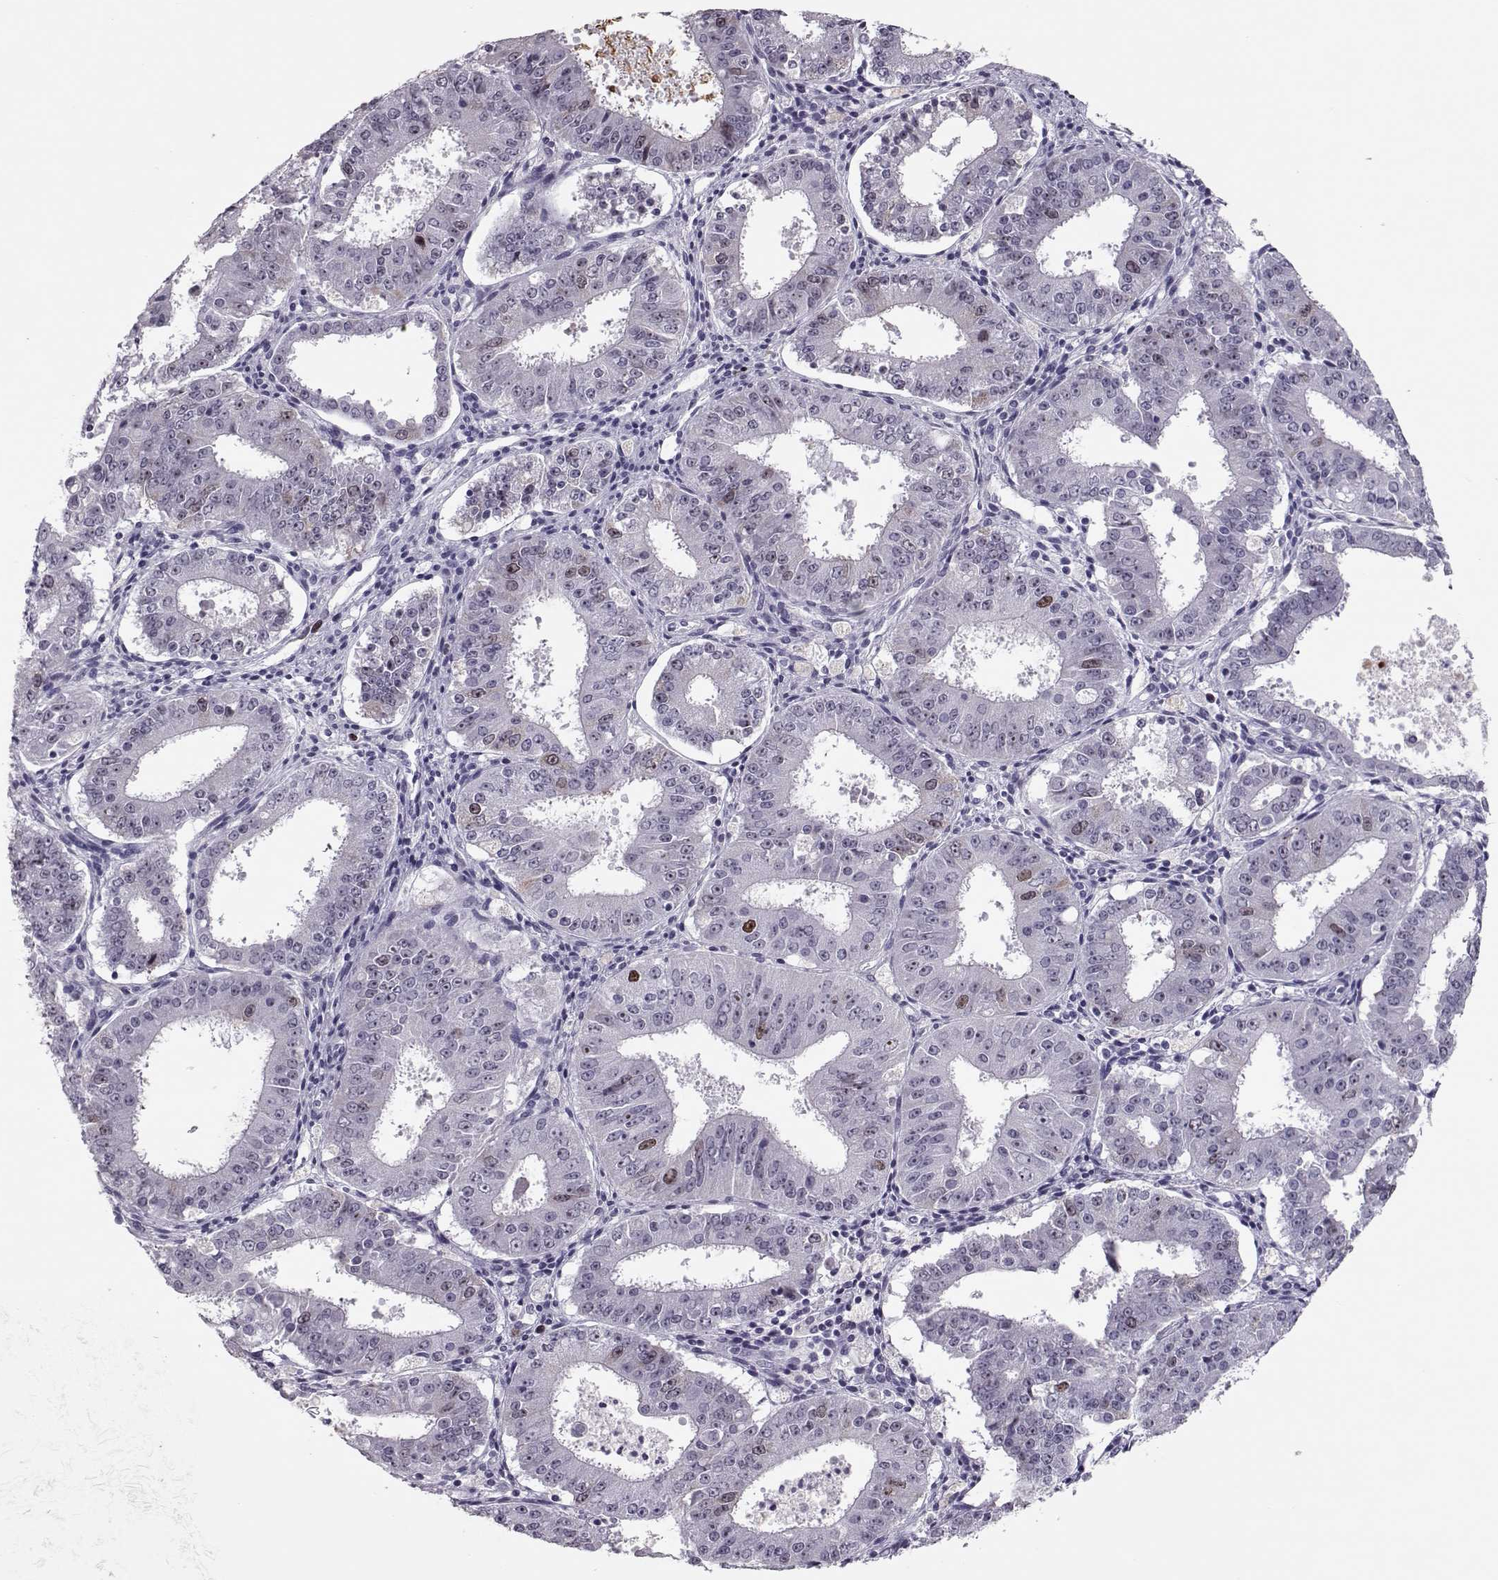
{"staining": {"intensity": "weak", "quantity": "<25%", "location": "nuclear"}, "tissue": "ovarian cancer", "cell_type": "Tumor cells", "image_type": "cancer", "snomed": [{"axis": "morphology", "description": "Carcinoma, endometroid"}, {"axis": "topography", "description": "Ovary"}], "caption": "Immunohistochemistry micrograph of neoplastic tissue: ovarian endometroid carcinoma stained with DAB demonstrates no significant protein expression in tumor cells.", "gene": "SGO1", "patient": {"sex": "female", "age": 42}}